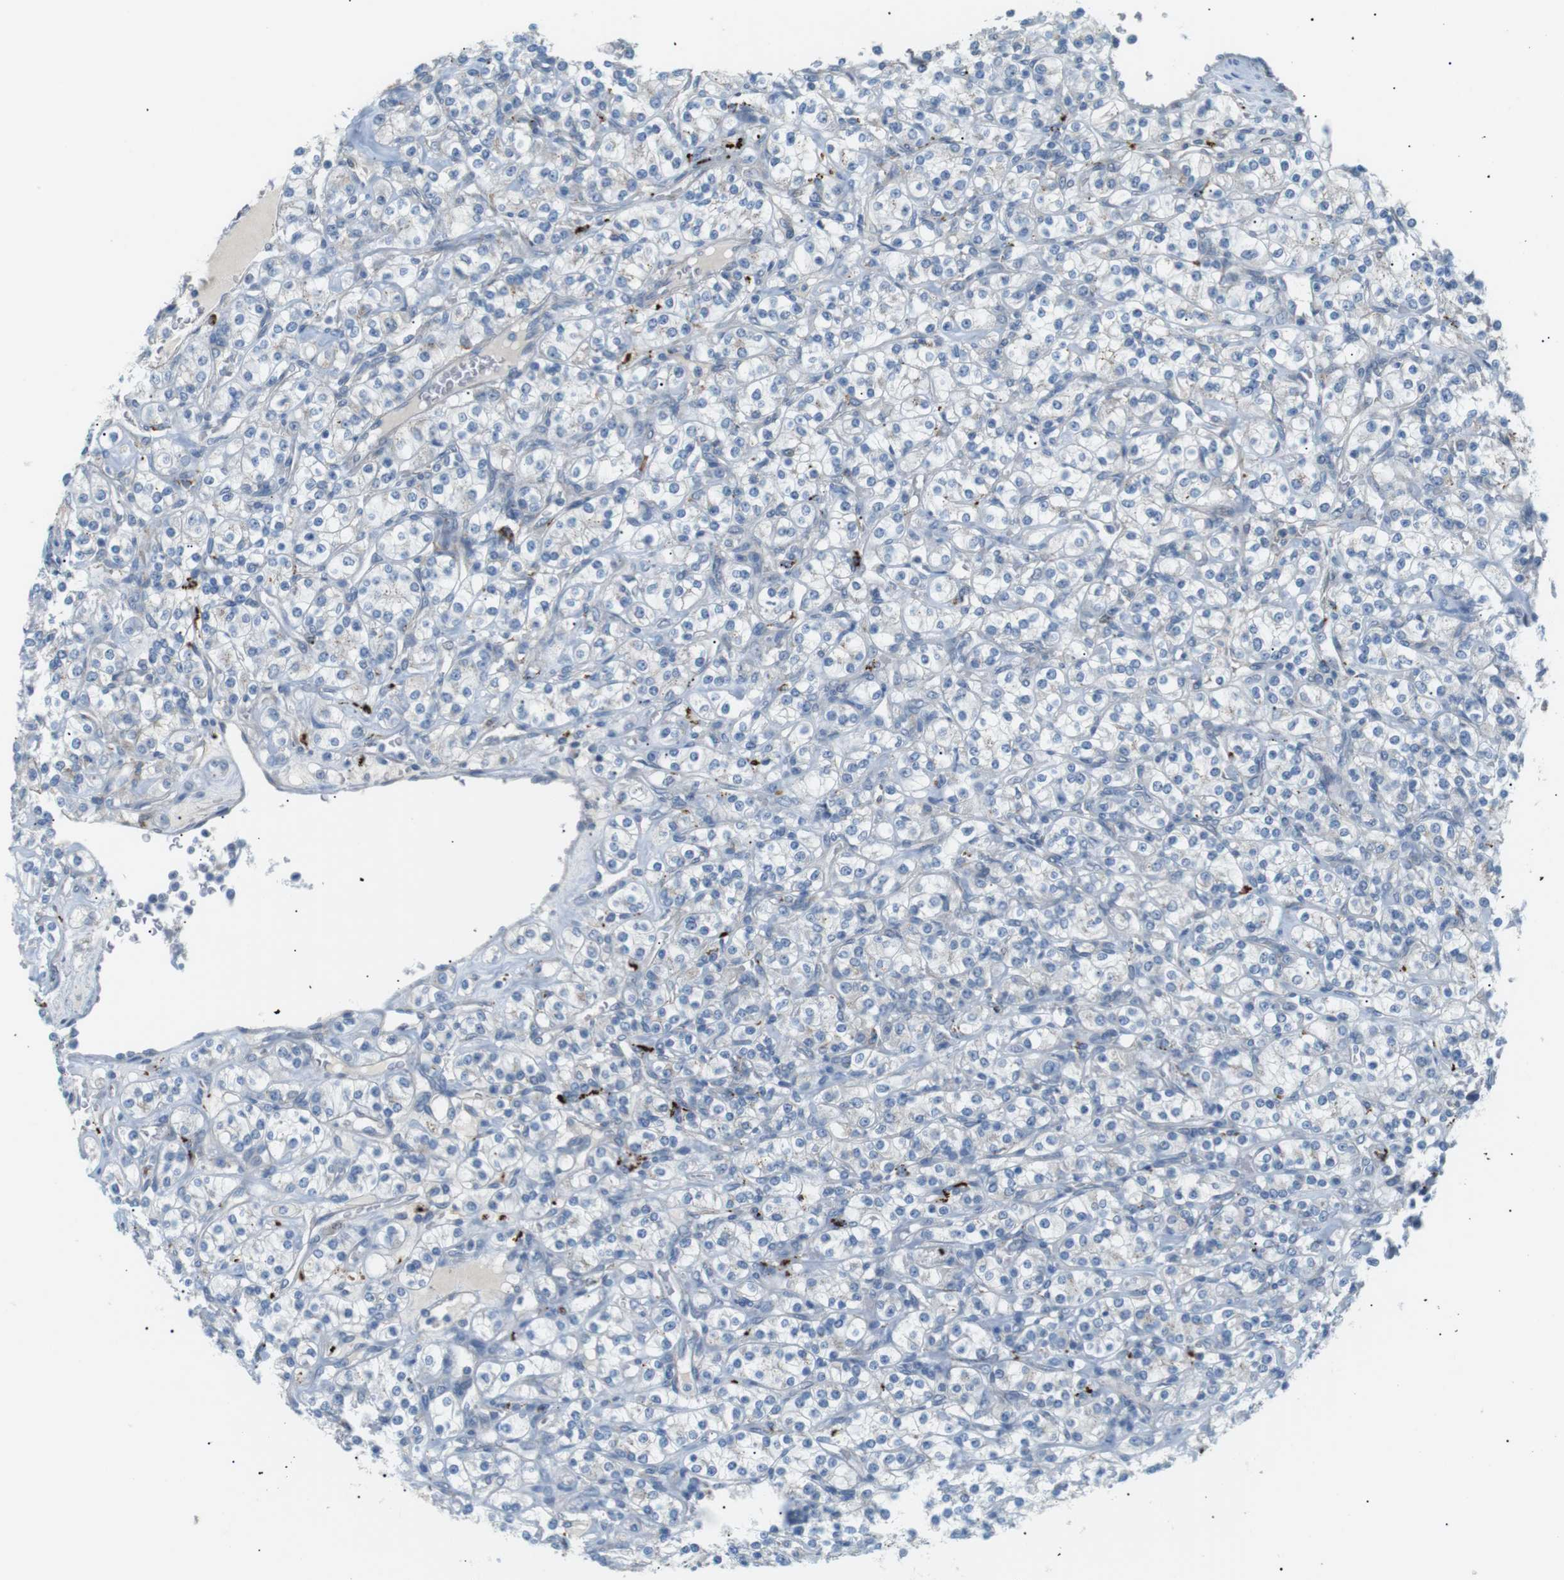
{"staining": {"intensity": "negative", "quantity": "none", "location": "none"}, "tissue": "renal cancer", "cell_type": "Tumor cells", "image_type": "cancer", "snomed": [{"axis": "morphology", "description": "Adenocarcinoma, NOS"}, {"axis": "topography", "description": "Kidney"}], "caption": "Immunohistochemistry (IHC) image of neoplastic tissue: renal cancer stained with DAB displays no significant protein positivity in tumor cells.", "gene": "B4GALNT2", "patient": {"sex": "male", "age": 77}}